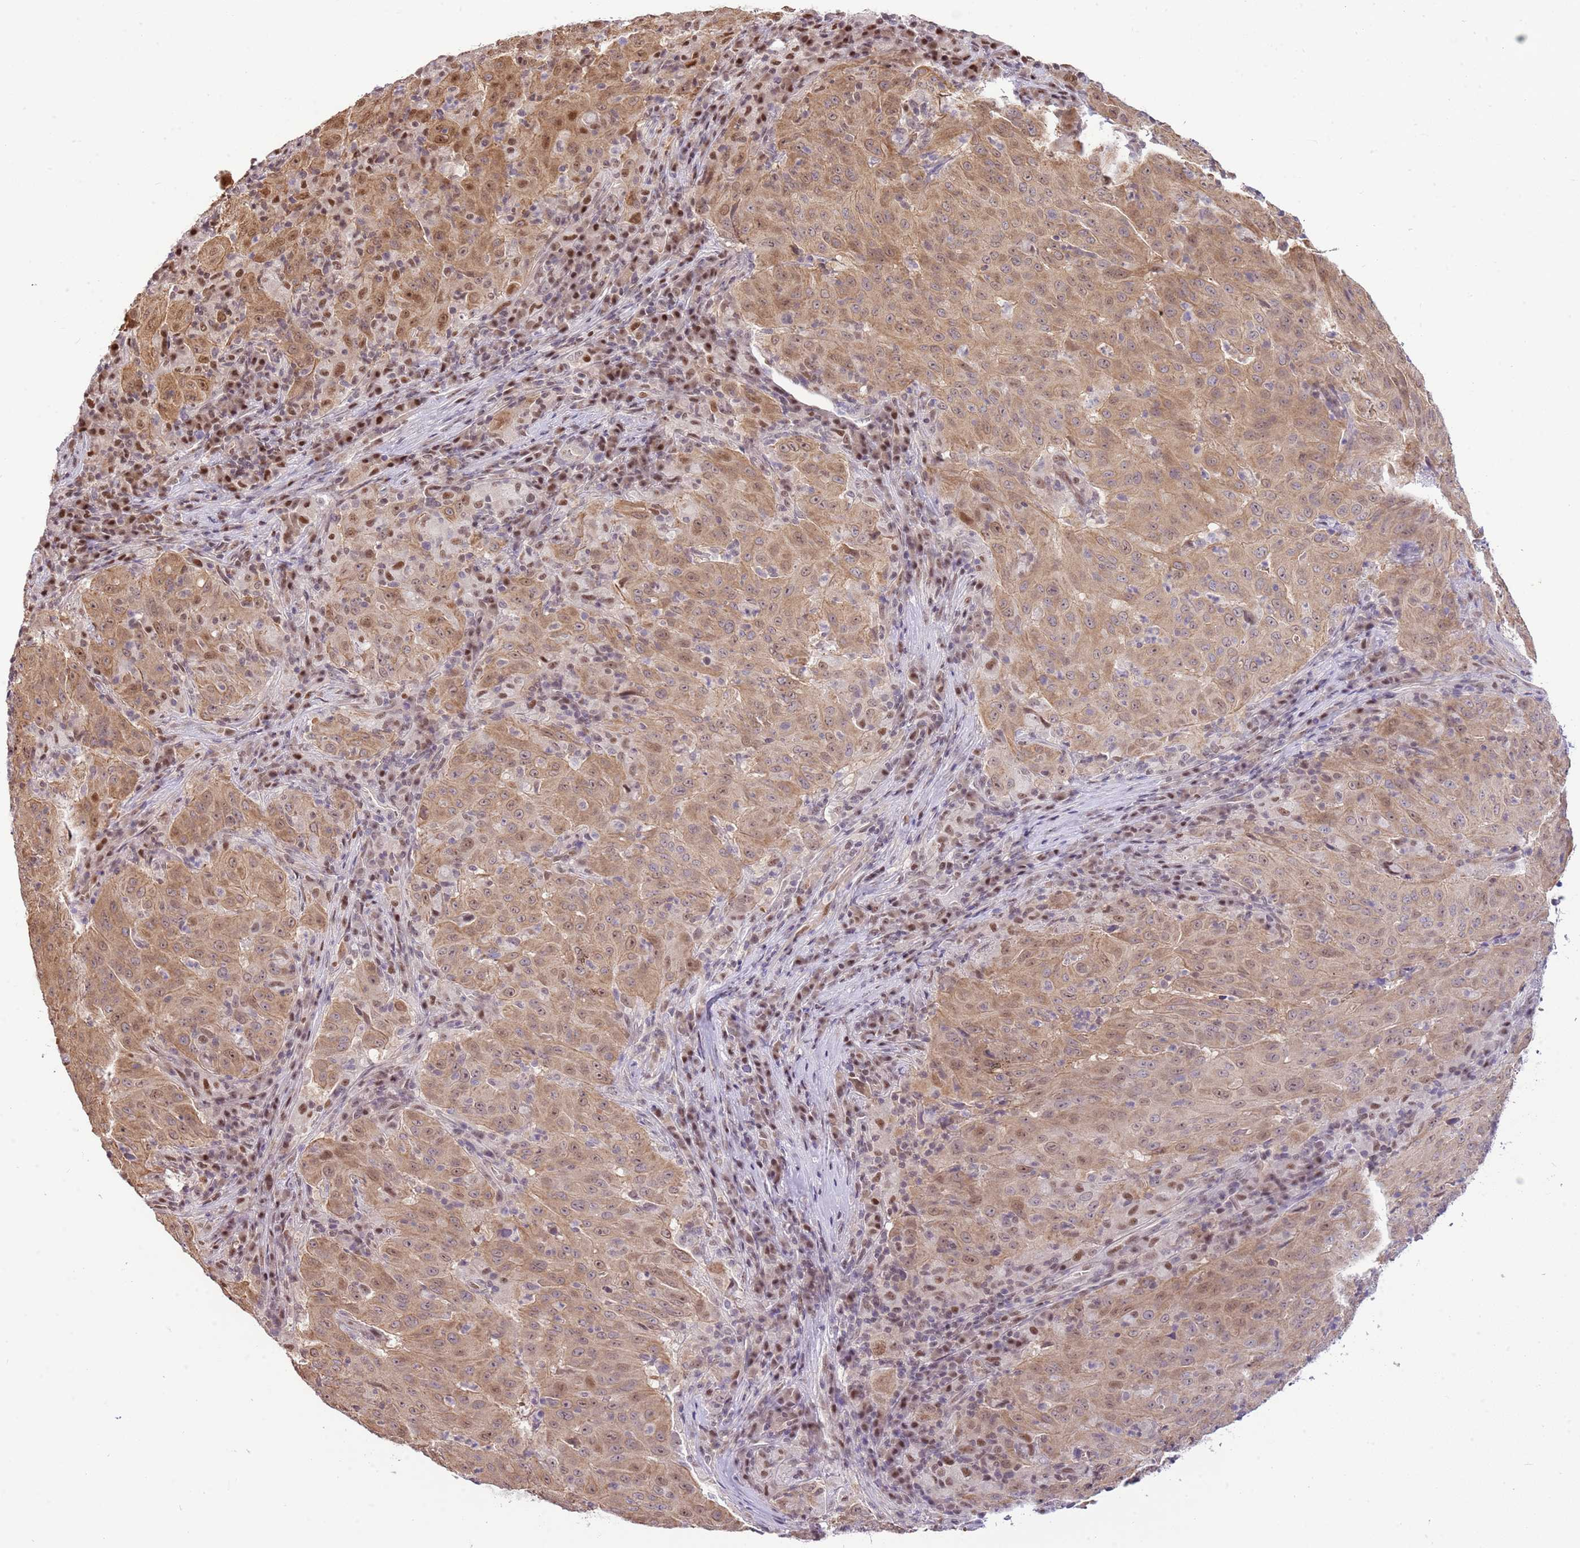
{"staining": {"intensity": "moderate", "quantity": ">75%", "location": "cytoplasmic/membranous,nuclear"}, "tissue": "pancreatic cancer", "cell_type": "Tumor cells", "image_type": "cancer", "snomed": [{"axis": "morphology", "description": "Adenocarcinoma, NOS"}, {"axis": "topography", "description": "Pancreas"}], "caption": "This is an image of immunohistochemistry staining of adenocarcinoma (pancreatic), which shows moderate positivity in the cytoplasmic/membranous and nuclear of tumor cells.", "gene": "RFK", "patient": {"sex": "male", "age": 63}}